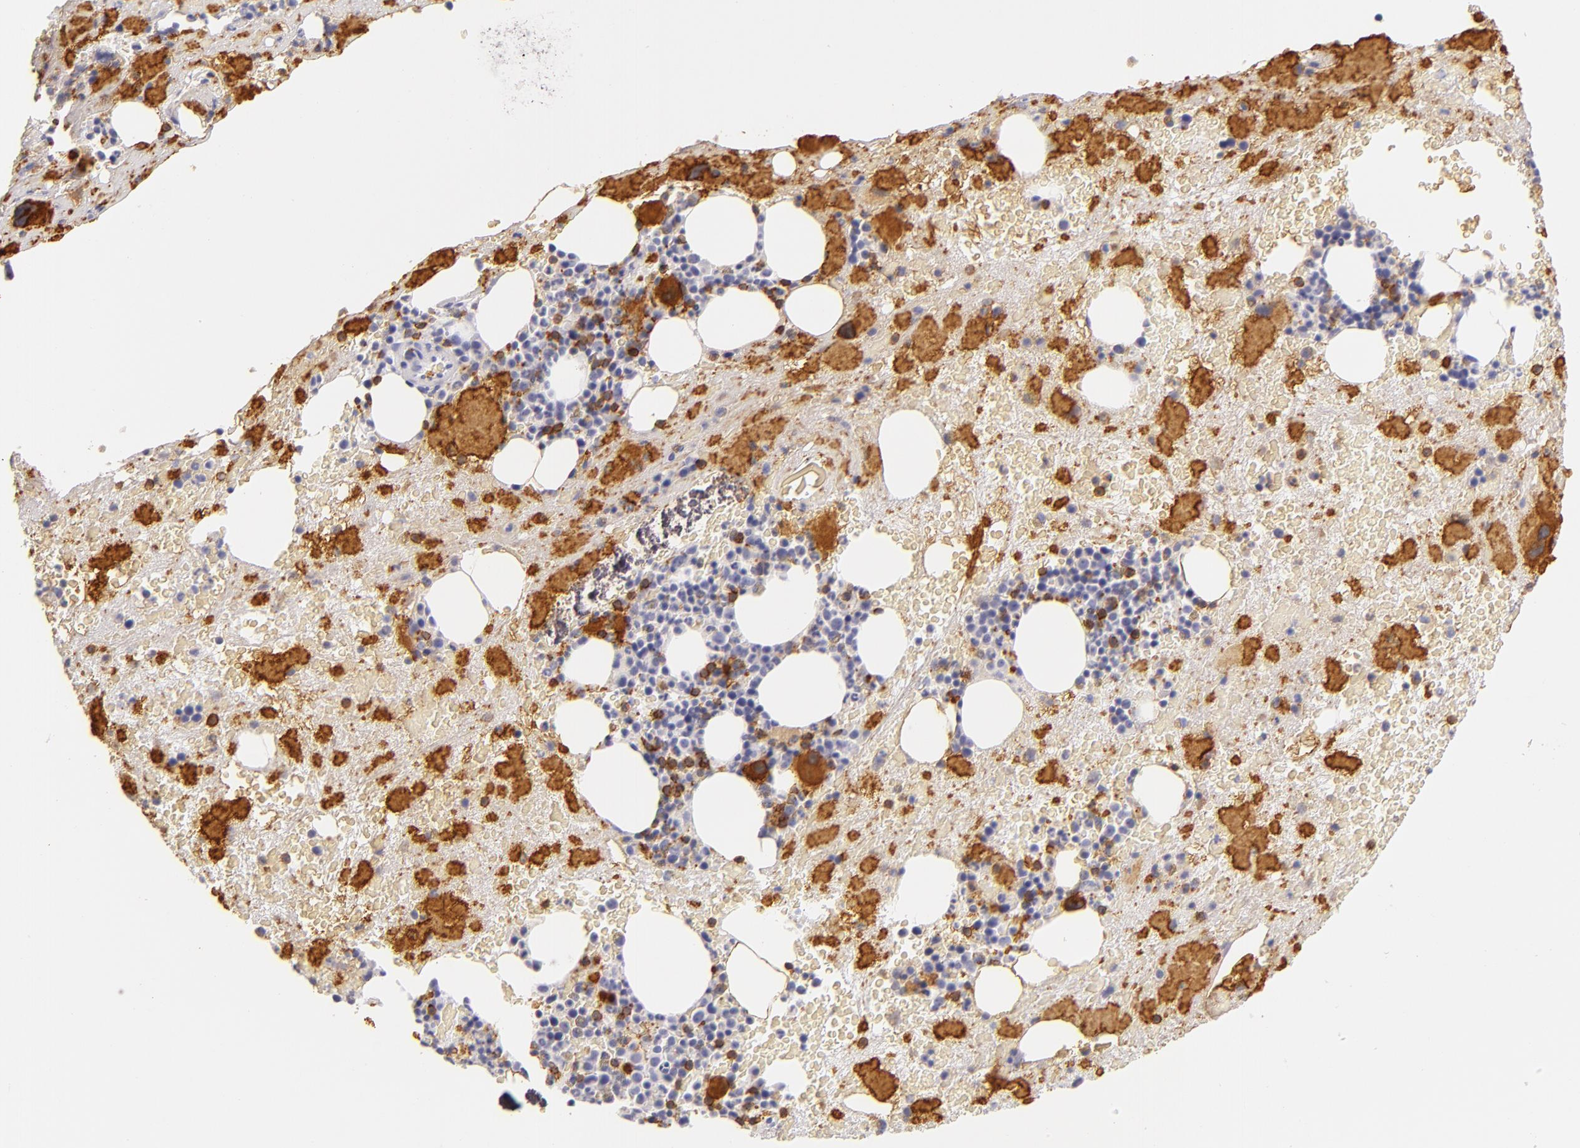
{"staining": {"intensity": "strong", "quantity": "<25%", "location": "cytoplasmic/membranous"}, "tissue": "bone marrow", "cell_type": "Hematopoietic cells", "image_type": "normal", "snomed": [{"axis": "morphology", "description": "Normal tissue, NOS"}, {"axis": "topography", "description": "Bone marrow"}], "caption": "Immunohistochemistry micrograph of unremarkable bone marrow stained for a protein (brown), which exhibits medium levels of strong cytoplasmic/membranous expression in about <25% of hematopoietic cells.", "gene": "LAT", "patient": {"sex": "male", "age": 76}}